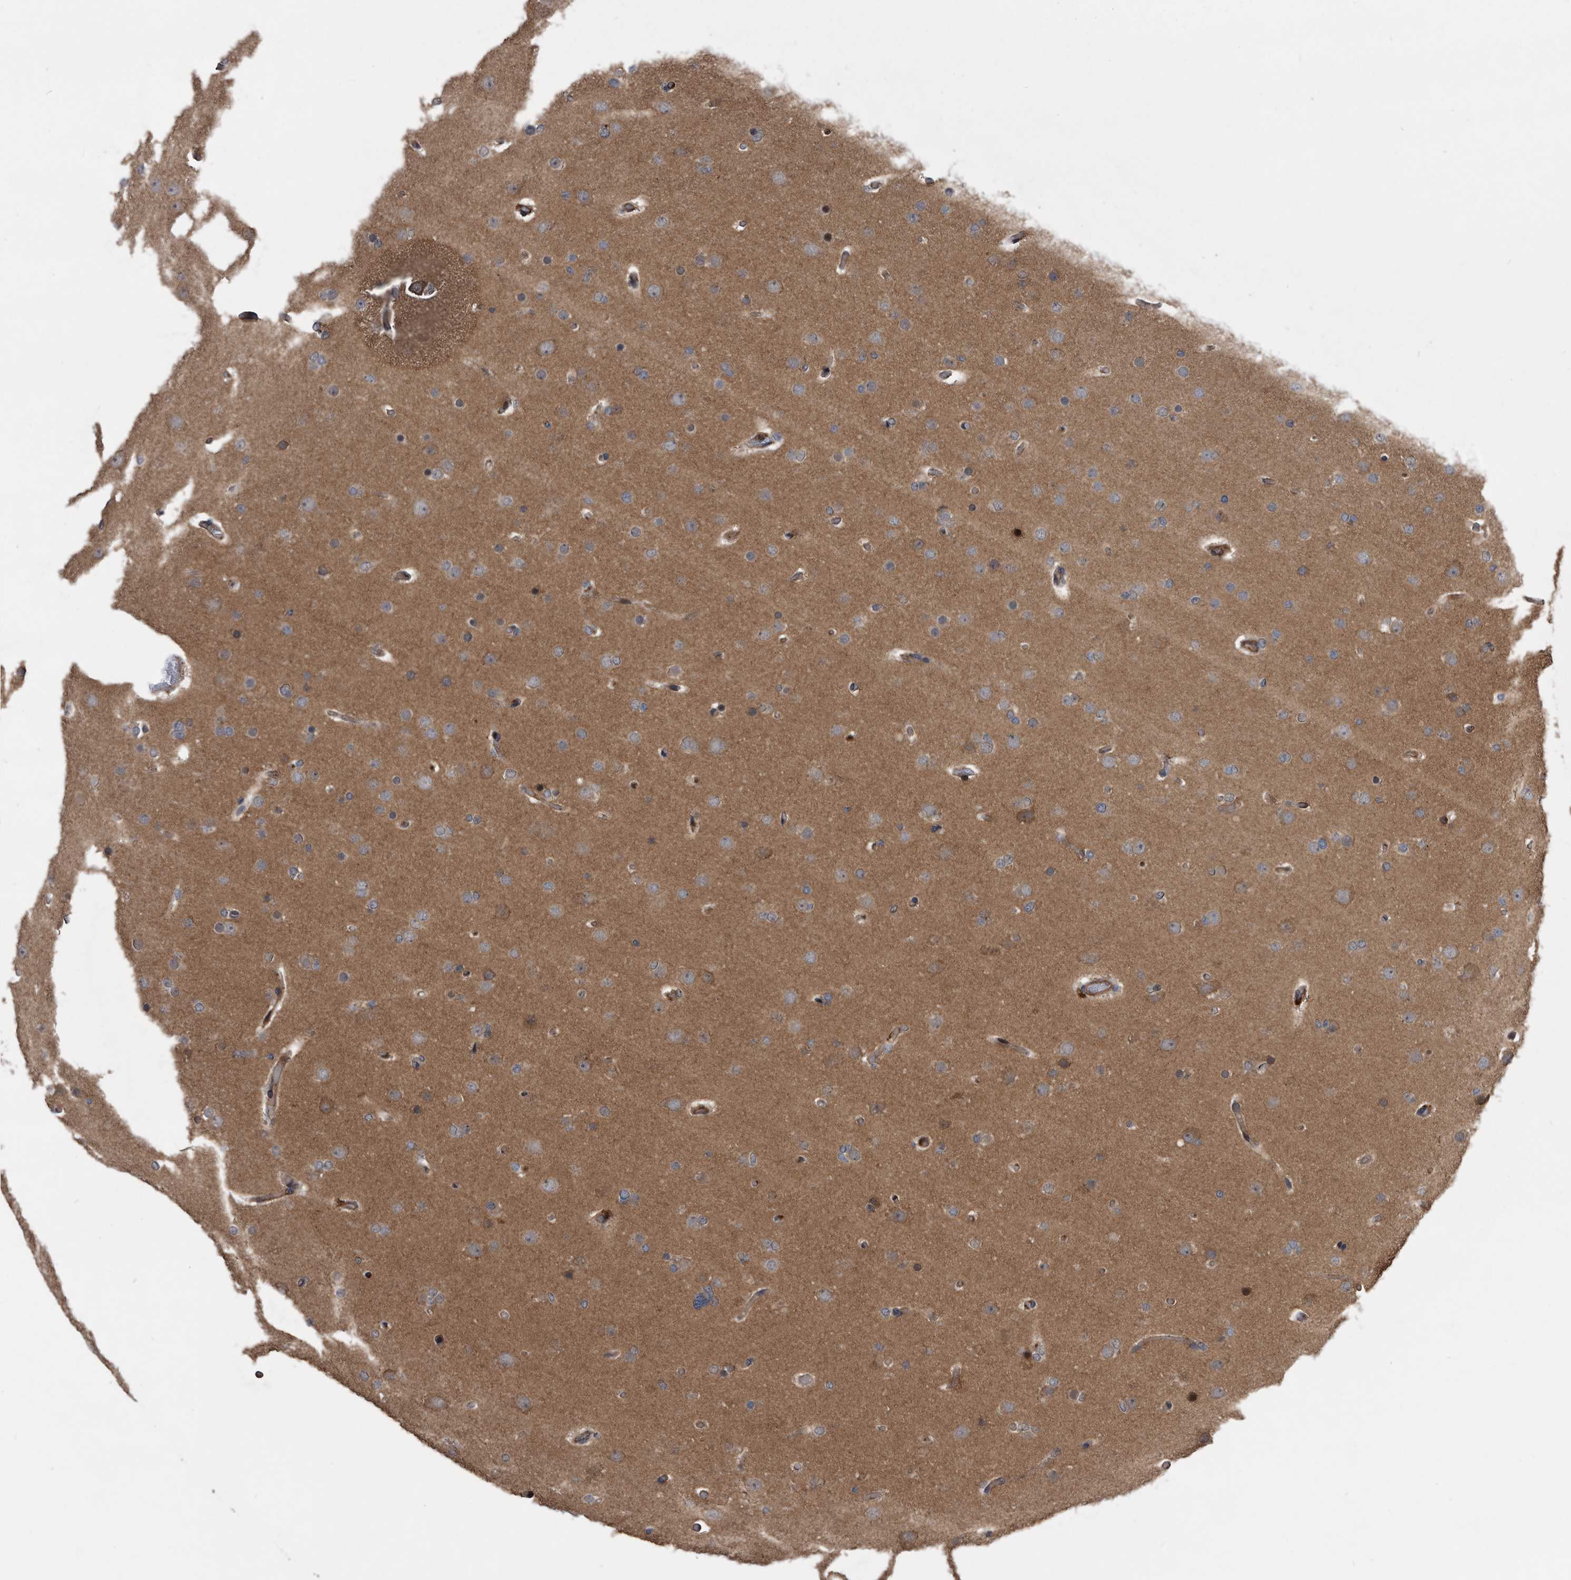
{"staining": {"intensity": "weak", "quantity": "25%-75%", "location": "cytoplasmic/membranous"}, "tissue": "glioma", "cell_type": "Tumor cells", "image_type": "cancer", "snomed": [{"axis": "morphology", "description": "Glioma, malignant, High grade"}, {"axis": "topography", "description": "Cerebral cortex"}], "caption": "IHC photomicrograph of neoplastic tissue: human malignant high-grade glioma stained using immunohistochemistry (IHC) exhibits low levels of weak protein expression localized specifically in the cytoplasmic/membranous of tumor cells, appearing as a cytoplasmic/membranous brown color.", "gene": "SERINC2", "patient": {"sex": "female", "age": 36}}